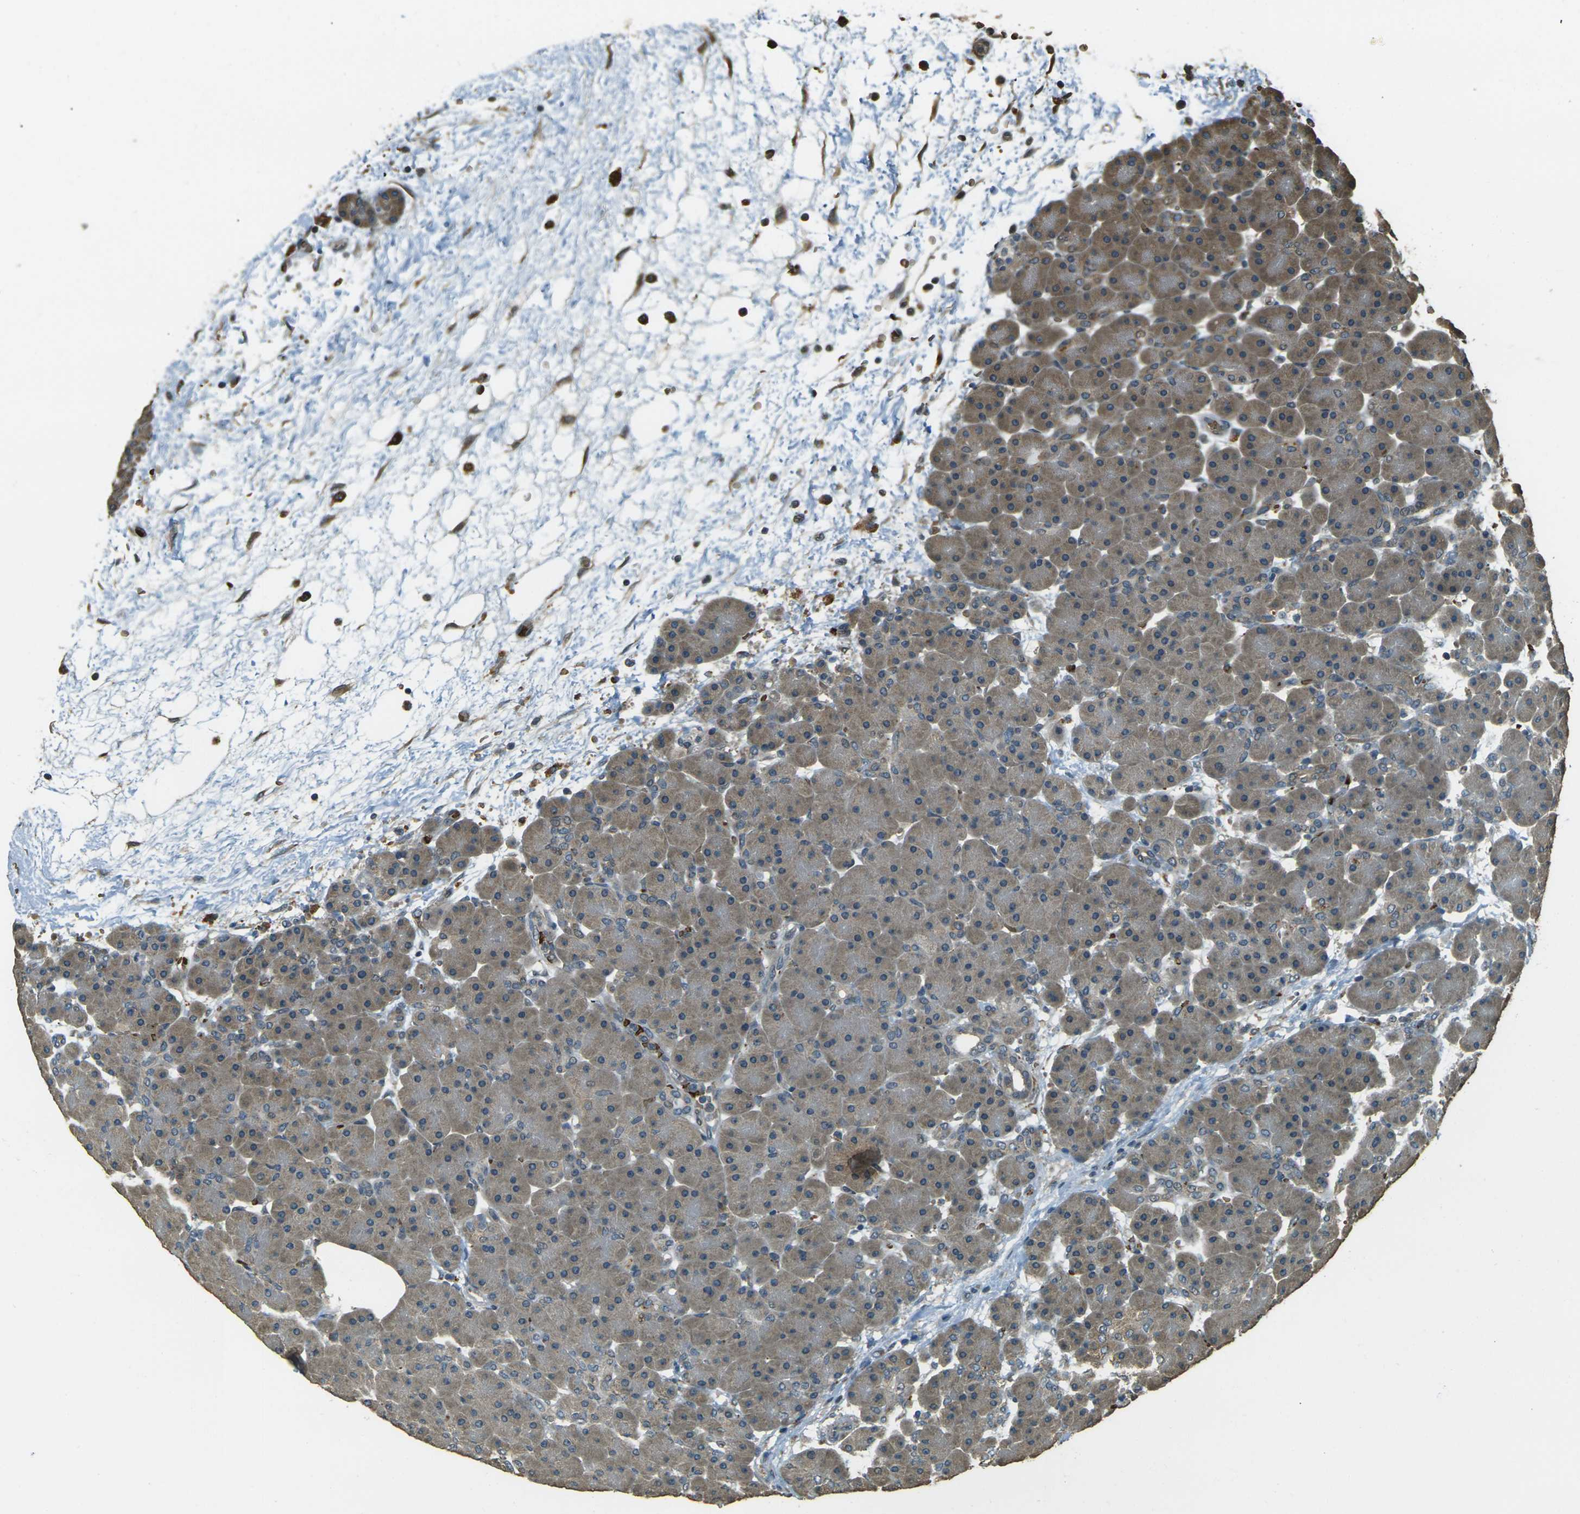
{"staining": {"intensity": "moderate", "quantity": "25%-75%", "location": "cytoplasmic/membranous"}, "tissue": "pancreas", "cell_type": "Exocrine glandular cells", "image_type": "normal", "snomed": [{"axis": "morphology", "description": "Normal tissue, NOS"}, {"axis": "topography", "description": "Pancreas"}], "caption": "High-magnification brightfield microscopy of normal pancreas stained with DAB (brown) and counterstained with hematoxylin (blue). exocrine glandular cells exhibit moderate cytoplasmic/membranous expression is appreciated in about25%-75% of cells. (DAB IHC with brightfield microscopy, high magnification).", "gene": "TOR1A", "patient": {"sex": "male", "age": 66}}